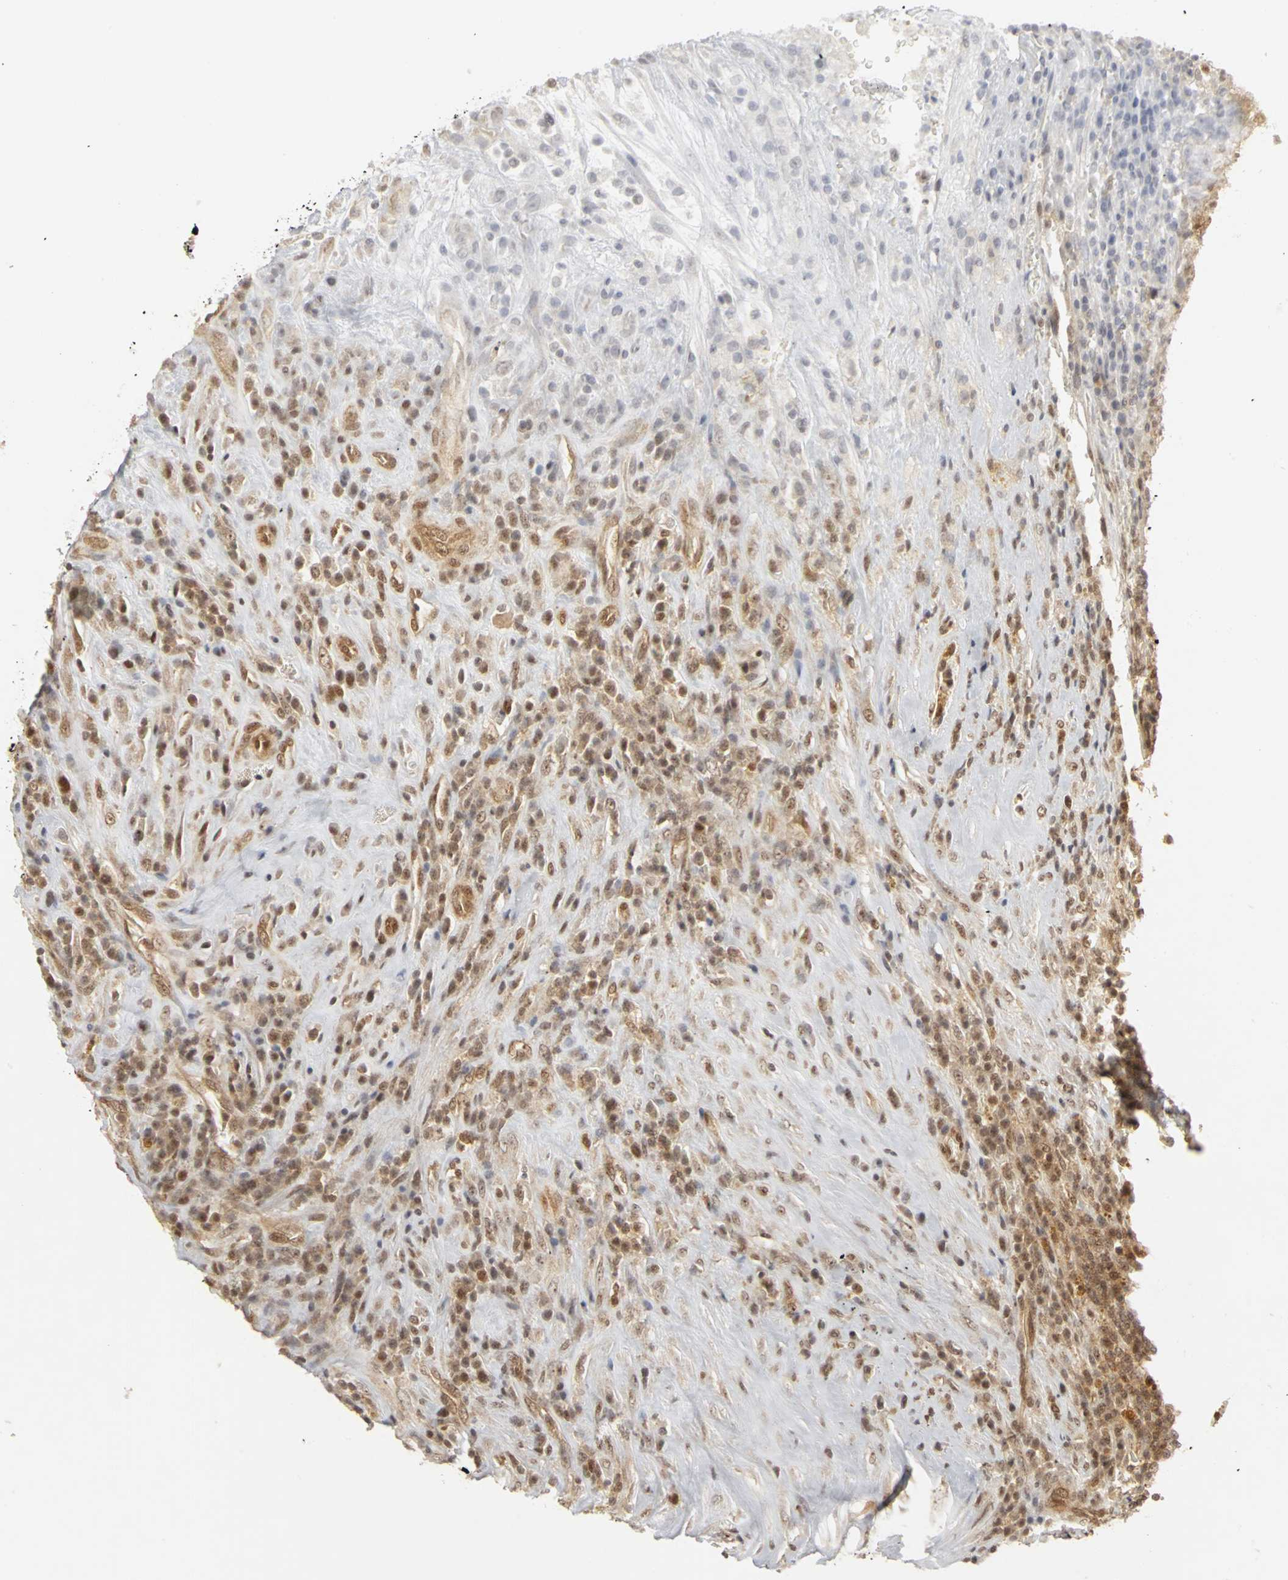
{"staining": {"intensity": "moderate", "quantity": ">75%", "location": "cytoplasmic/membranous,nuclear"}, "tissue": "testis cancer", "cell_type": "Tumor cells", "image_type": "cancer", "snomed": [{"axis": "morphology", "description": "Necrosis, NOS"}, {"axis": "morphology", "description": "Carcinoma, Embryonal, NOS"}, {"axis": "topography", "description": "Testis"}], "caption": "Brown immunohistochemical staining in human testis embryonal carcinoma shows moderate cytoplasmic/membranous and nuclear expression in approximately >75% of tumor cells. (IHC, brightfield microscopy, high magnification).", "gene": "CSNK2B", "patient": {"sex": "male", "age": 19}}